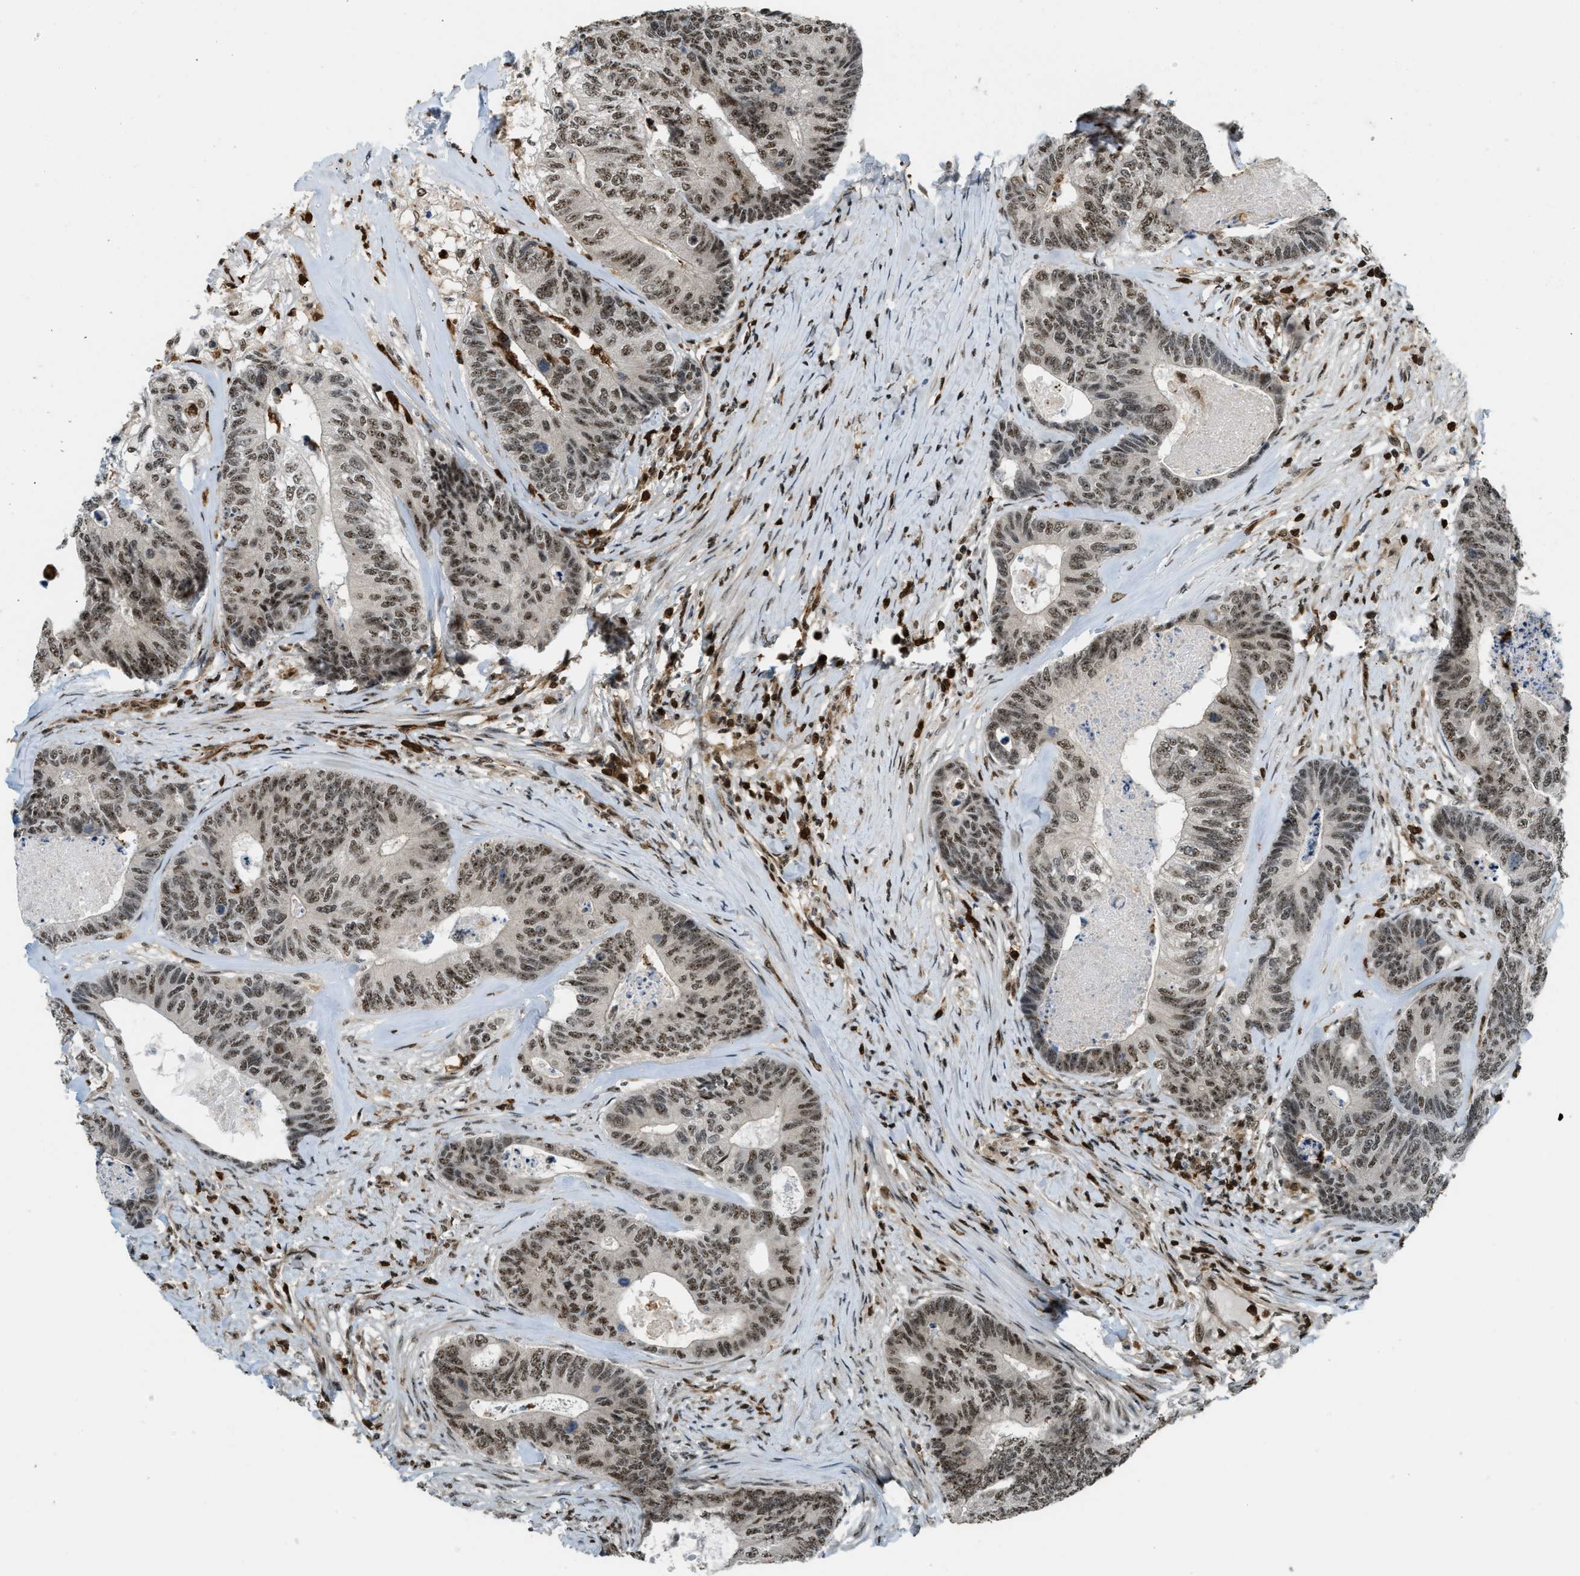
{"staining": {"intensity": "moderate", "quantity": ">75%", "location": "nuclear"}, "tissue": "colorectal cancer", "cell_type": "Tumor cells", "image_type": "cancer", "snomed": [{"axis": "morphology", "description": "Adenocarcinoma, NOS"}, {"axis": "topography", "description": "Colon"}], "caption": "Protein analysis of adenocarcinoma (colorectal) tissue shows moderate nuclear positivity in about >75% of tumor cells.", "gene": "E2F1", "patient": {"sex": "female", "age": 67}}